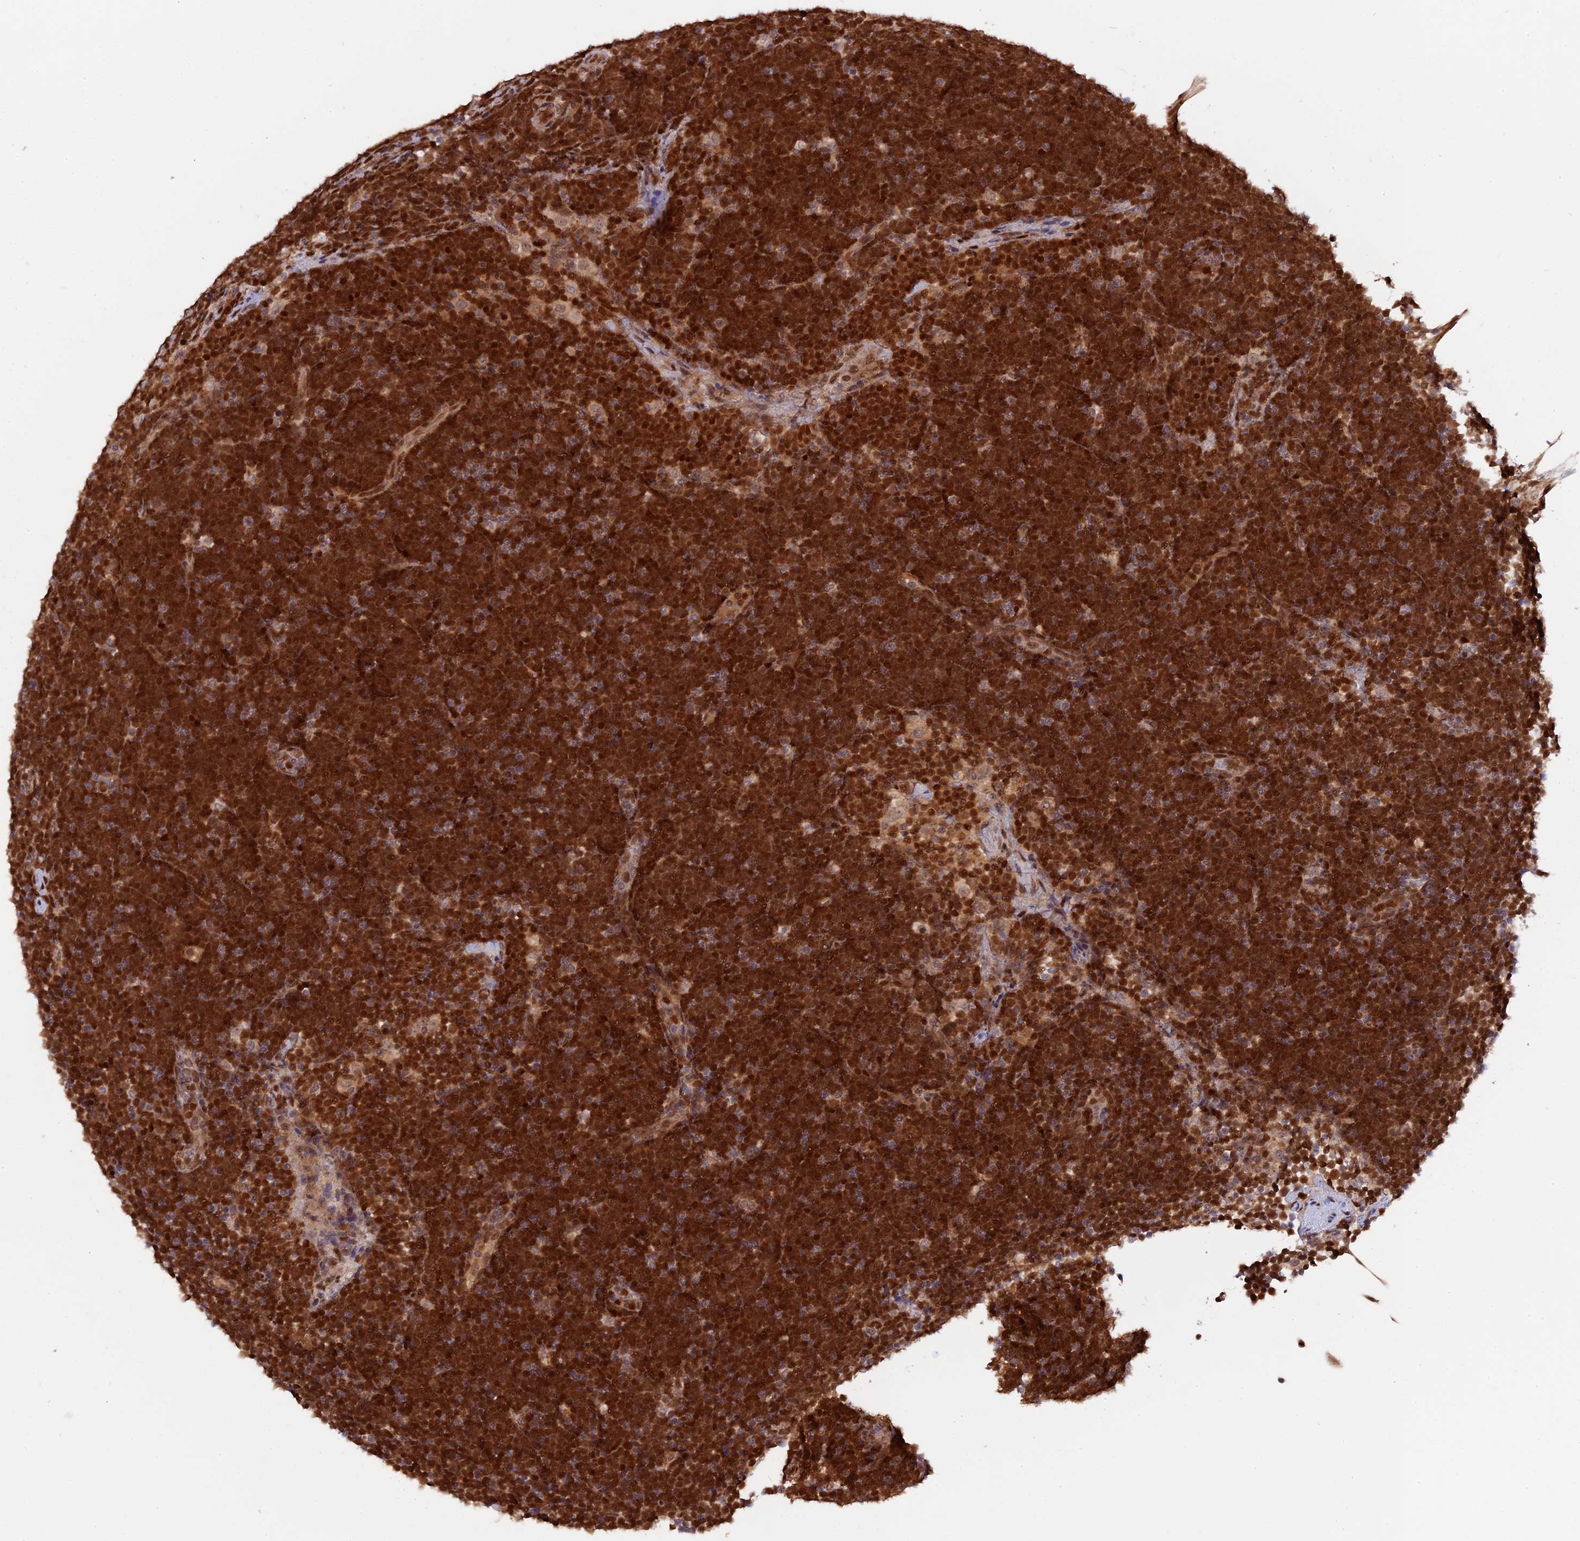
{"staining": {"intensity": "strong", "quantity": ">75%", "location": "cytoplasmic/membranous,nuclear"}, "tissue": "lymphoma", "cell_type": "Tumor cells", "image_type": "cancer", "snomed": [{"axis": "morphology", "description": "Malignant lymphoma, non-Hodgkin's type, High grade"}, {"axis": "topography", "description": "Lymph node"}], "caption": "A brown stain shows strong cytoplasmic/membranous and nuclear expression of a protein in lymphoma tumor cells.", "gene": "ZNF428", "patient": {"sex": "male", "age": 13}}